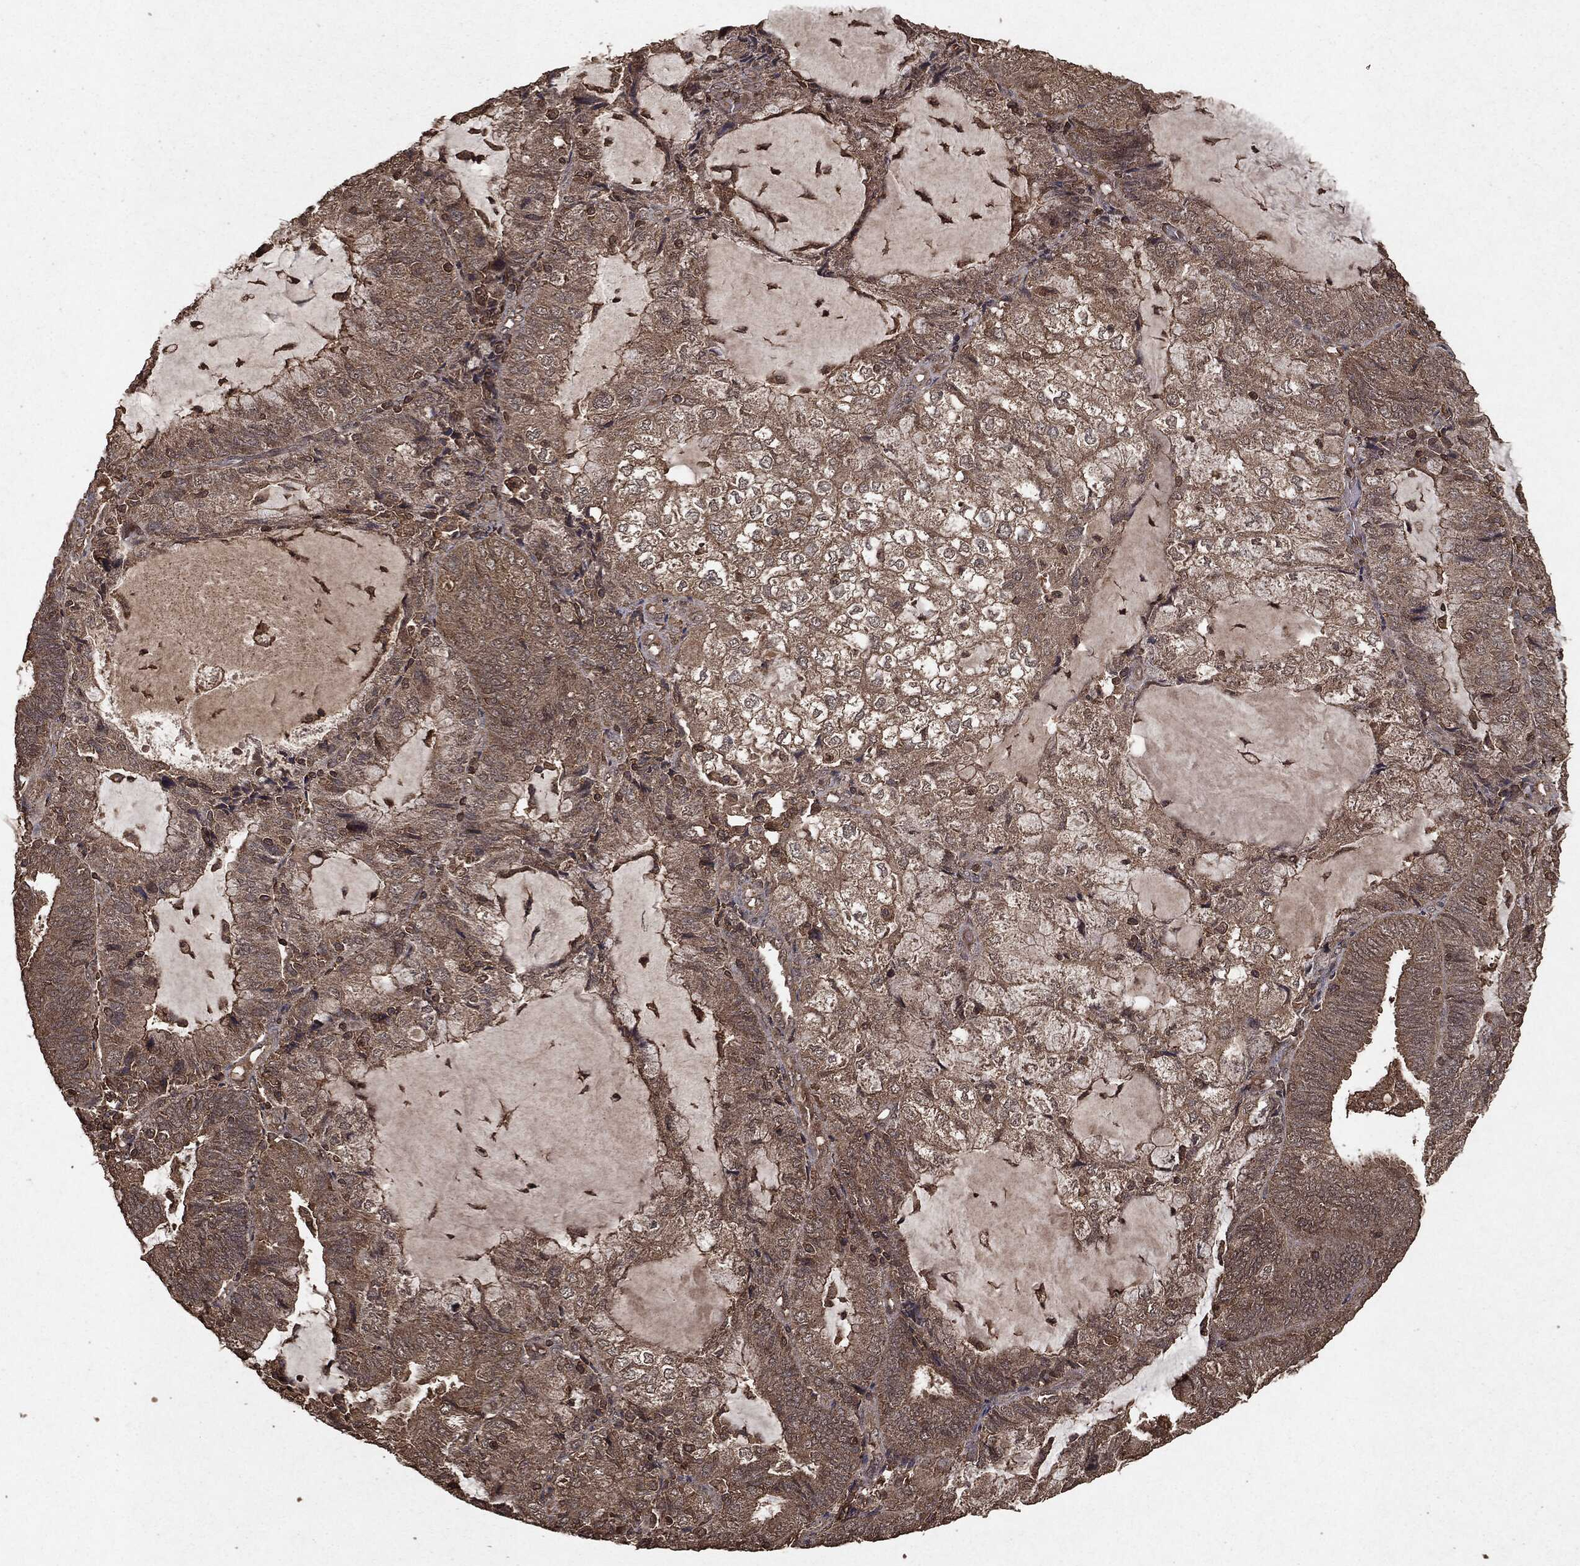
{"staining": {"intensity": "weak", "quantity": ">75%", "location": "cytoplasmic/membranous"}, "tissue": "endometrial cancer", "cell_type": "Tumor cells", "image_type": "cancer", "snomed": [{"axis": "morphology", "description": "Adenocarcinoma, NOS"}, {"axis": "topography", "description": "Endometrium"}], "caption": "The immunohistochemical stain labels weak cytoplasmic/membranous expression in tumor cells of endometrial cancer tissue.", "gene": "NME1", "patient": {"sex": "female", "age": 81}}